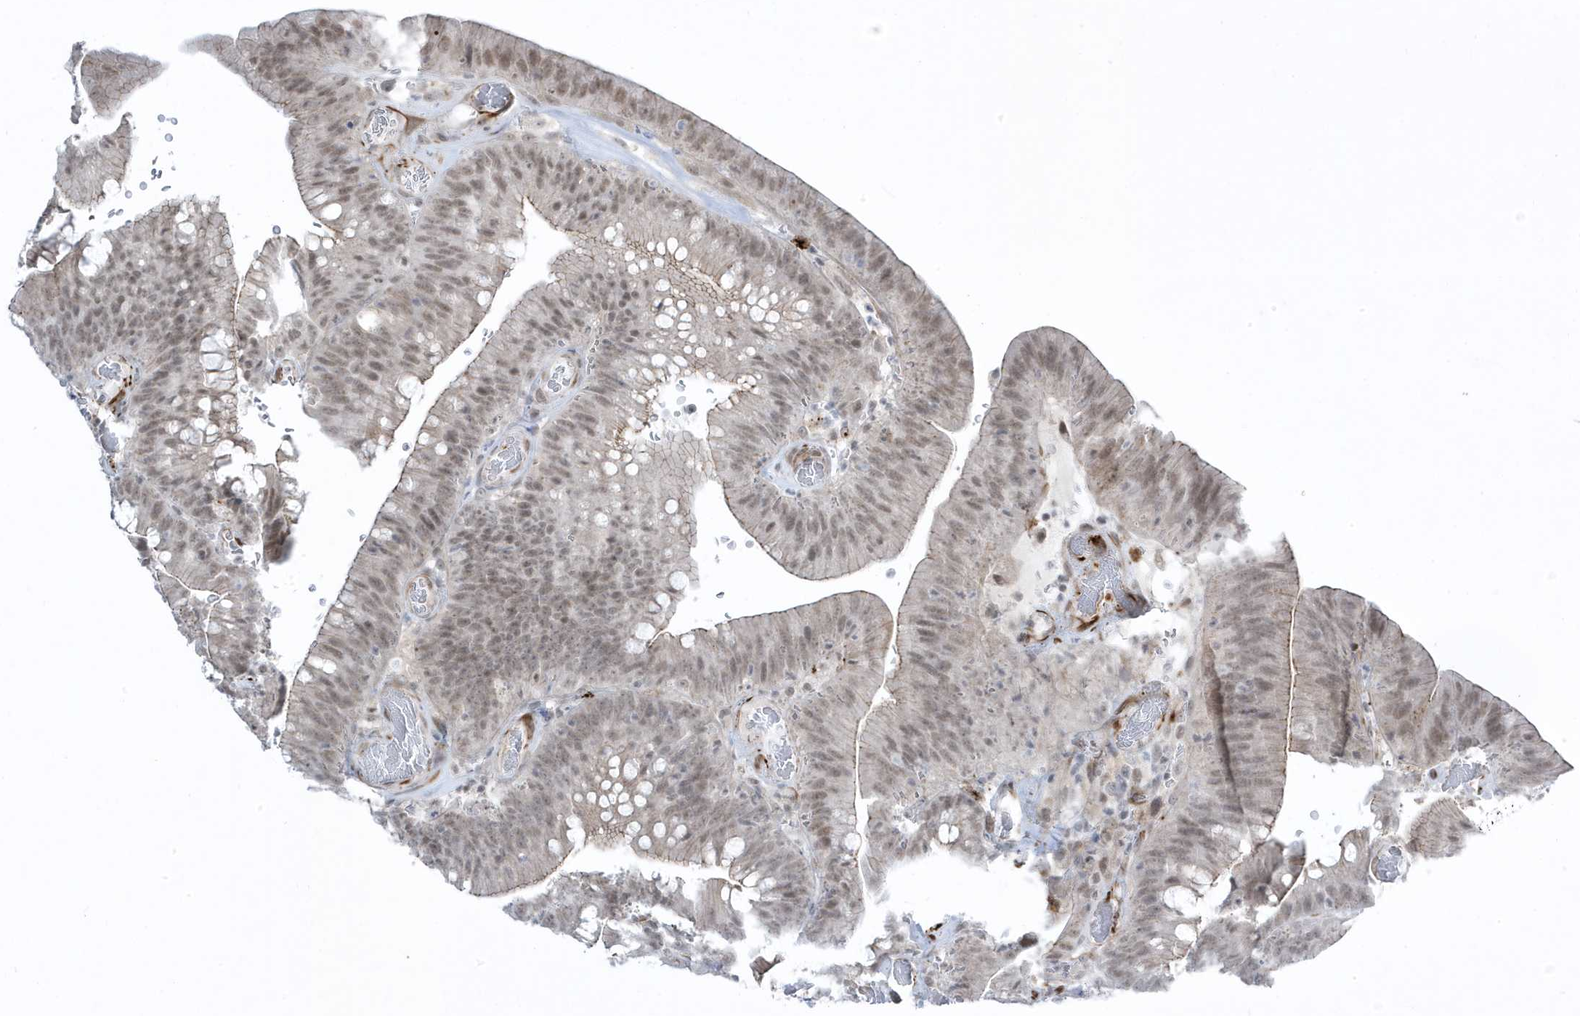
{"staining": {"intensity": "weak", "quantity": ">75%", "location": "nuclear"}, "tissue": "colorectal cancer", "cell_type": "Tumor cells", "image_type": "cancer", "snomed": [{"axis": "morphology", "description": "Normal tissue, NOS"}, {"axis": "topography", "description": "Colon"}], "caption": "This is a photomicrograph of immunohistochemistry (IHC) staining of colorectal cancer, which shows weak expression in the nuclear of tumor cells.", "gene": "ADAMTSL3", "patient": {"sex": "female", "age": 82}}